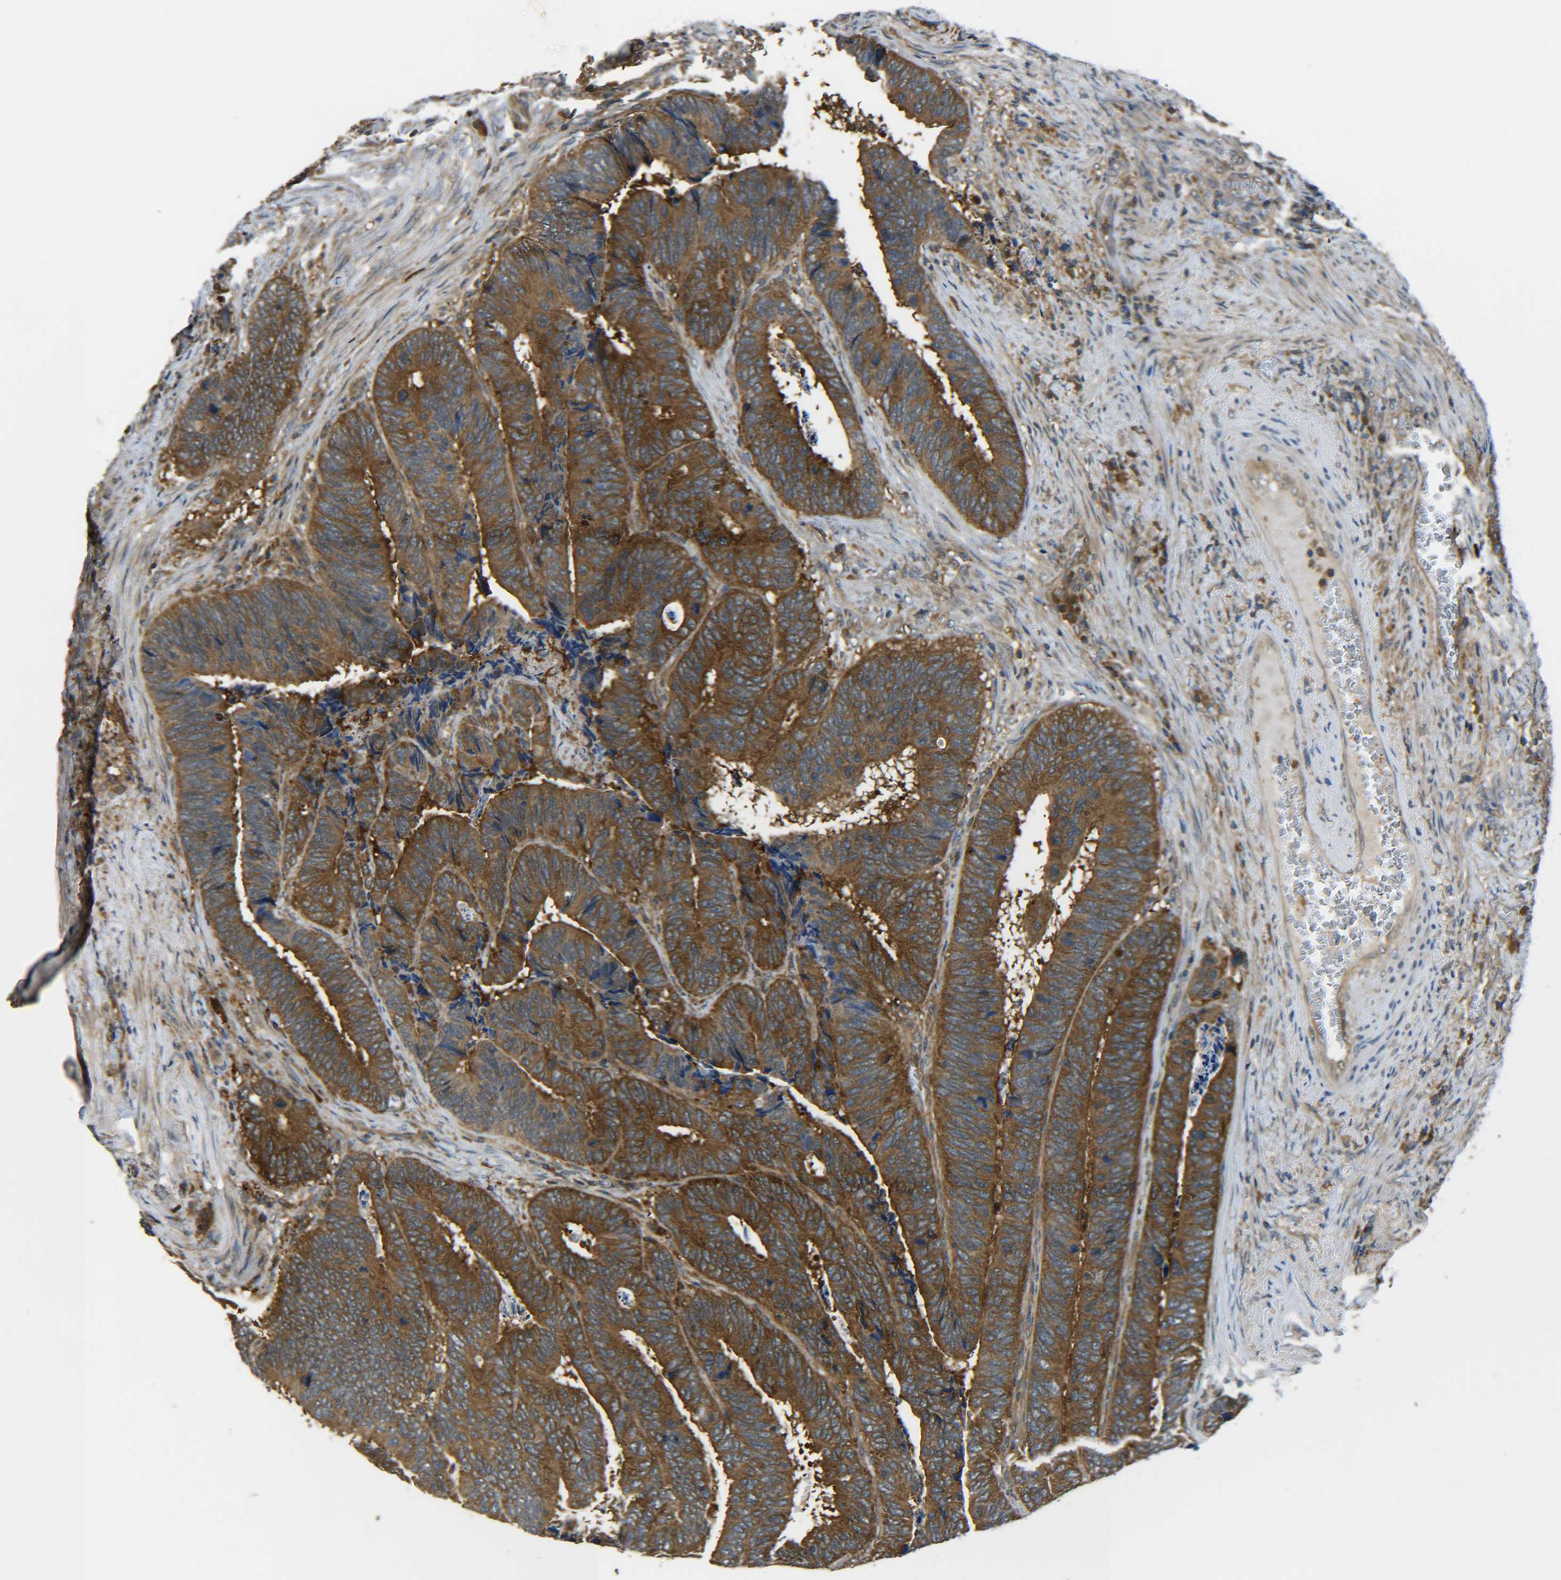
{"staining": {"intensity": "strong", "quantity": ">75%", "location": "cytoplasmic/membranous"}, "tissue": "colorectal cancer", "cell_type": "Tumor cells", "image_type": "cancer", "snomed": [{"axis": "morphology", "description": "Adenocarcinoma, NOS"}, {"axis": "topography", "description": "Colon"}], "caption": "Strong cytoplasmic/membranous protein positivity is identified in approximately >75% of tumor cells in colorectal cancer. The staining is performed using DAB (3,3'-diaminobenzidine) brown chromogen to label protein expression. The nuclei are counter-stained blue using hematoxylin.", "gene": "PREB", "patient": {"sex": "male", "age": 72}}